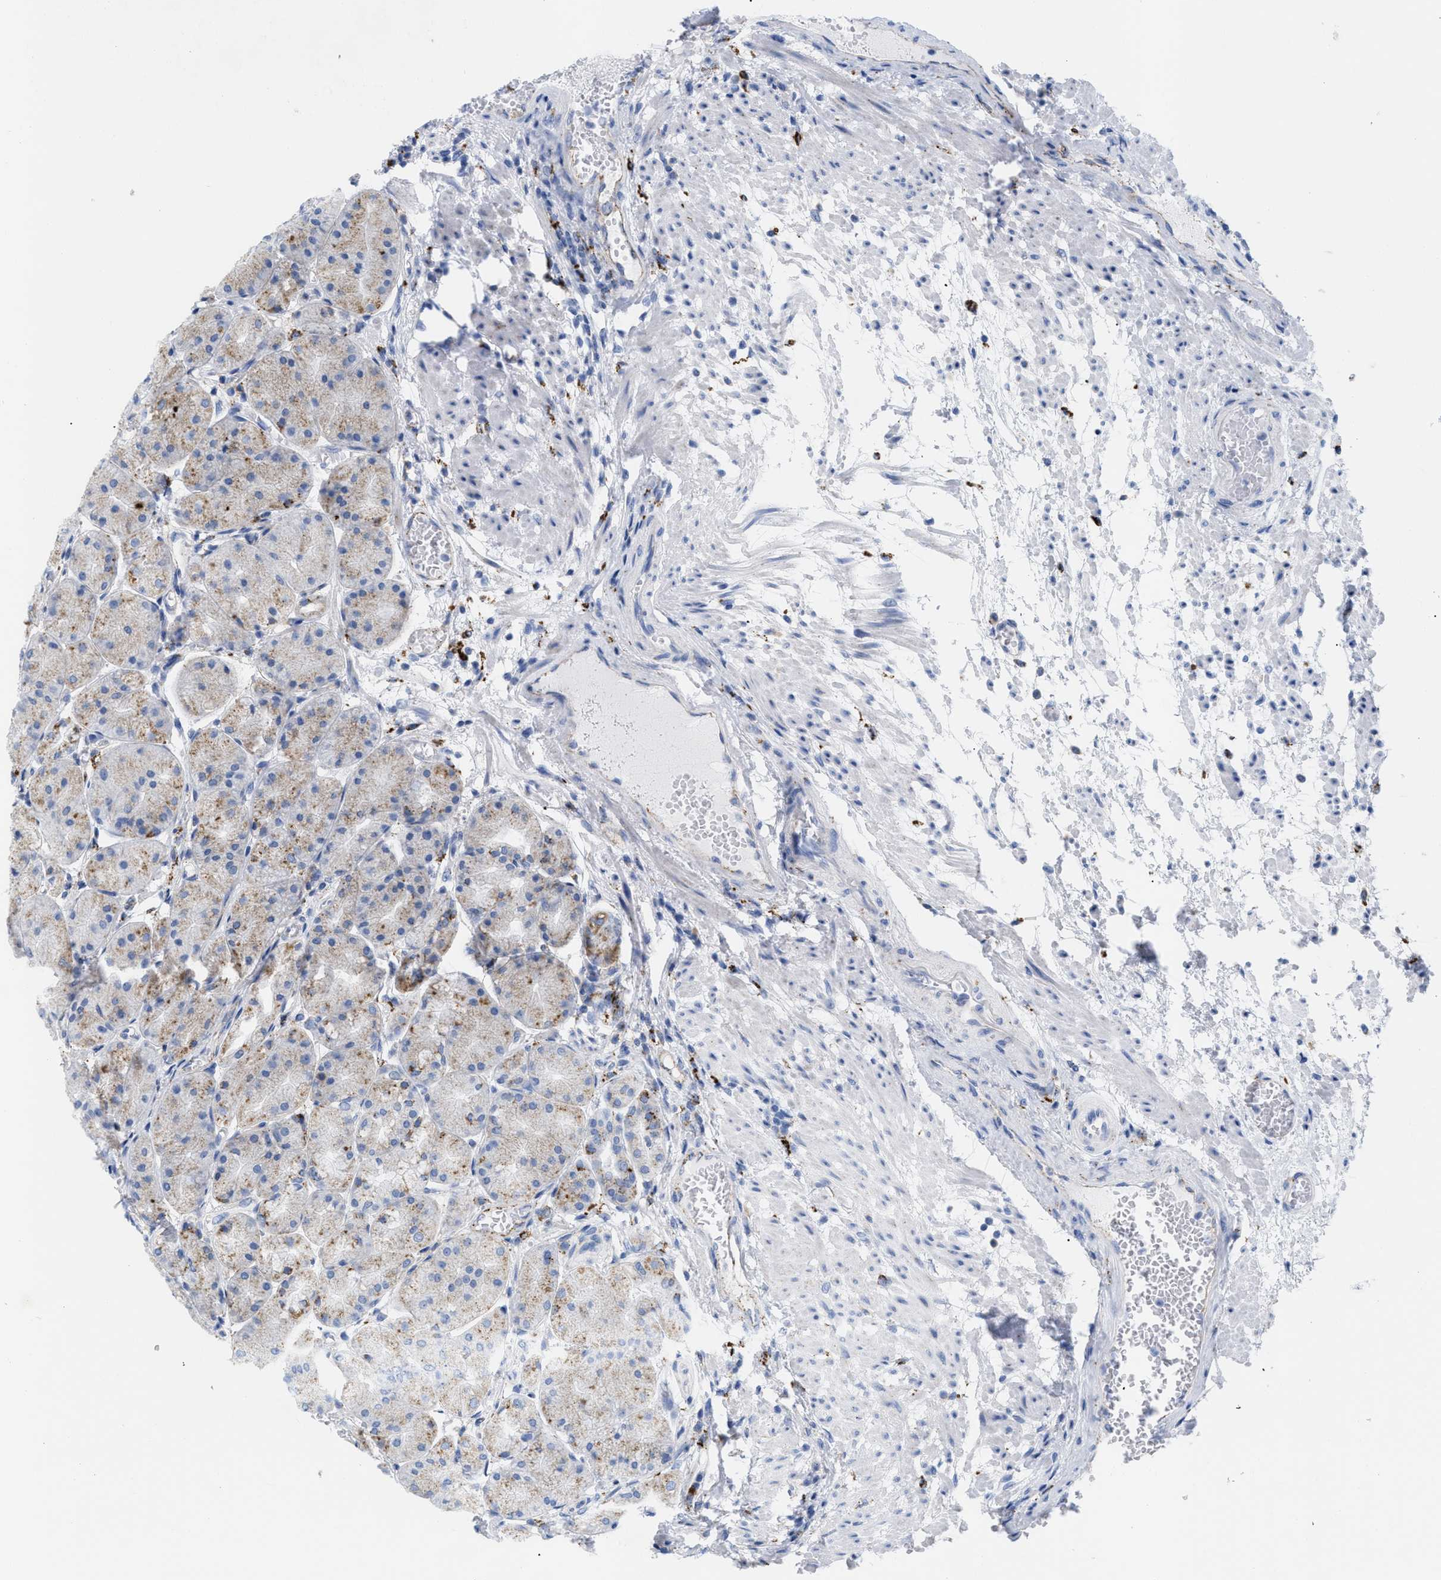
{"staining": {"intensity": "moderate", "quantity": "25%-75%", "location": "cytoplasmic/membranous"}, "tissue": "stomach", "cell_type": "Glandular cells", "image_type": "normal", "snomed": [{"axis": "morphology", "description": "Normal tissue, NOS"}, {"axis": "topography", "description": "Stomach, upper"}], "caption": "This is a micrograph of immunohistochemistry staining of unremarkable stomach, which shows moderate expression in the cytoplasmic/membranous of glandular cells.", "gene": "DRAM2", "patient": {"sex": "male", "age": 72}}